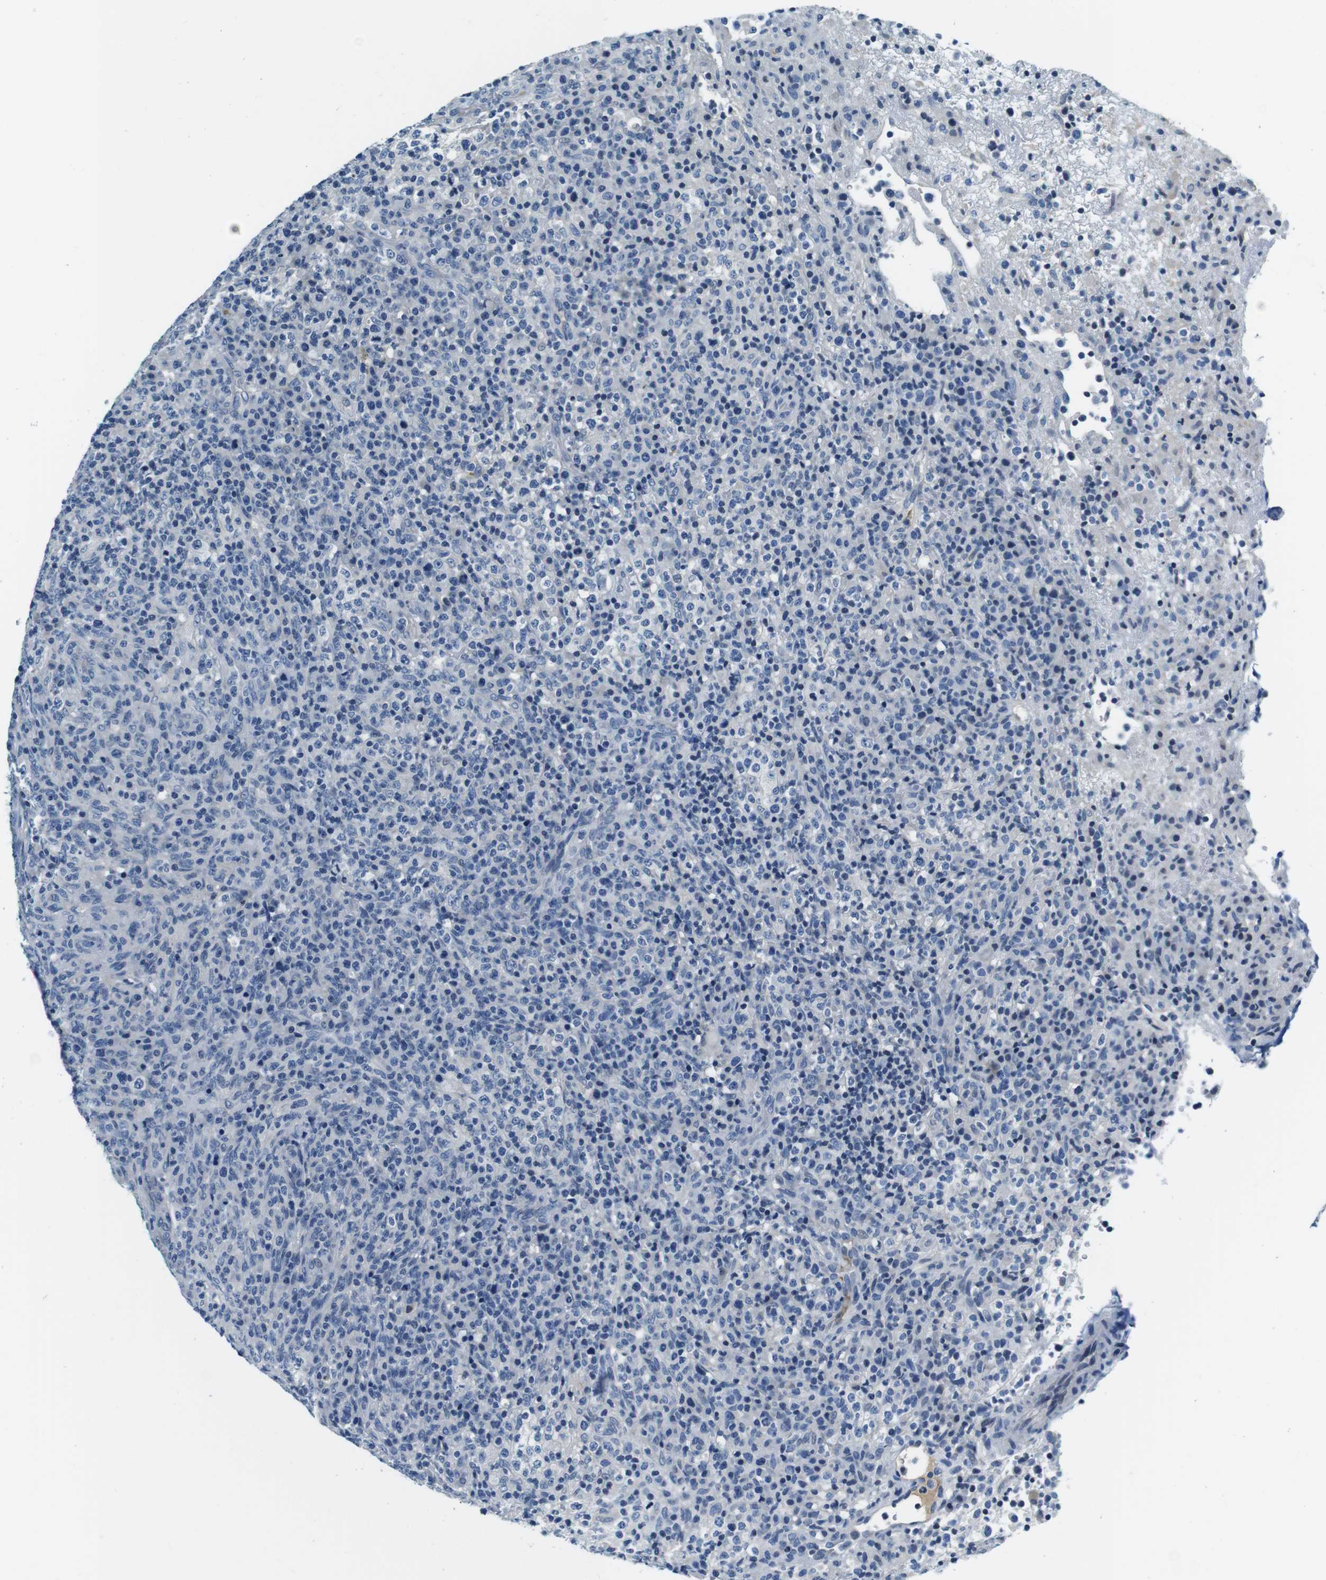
{"staining": {"intensity": "negative", "quantity": "none", "location": "none"}, "tissue": "lymphoma", "cell_type": "Tumor cells", "image_type": "cancer", "snomed": [{"axis": "morphology", "description": "Malignant lymphoma, non-Hodgkin's type, High grade"}, {"axis": "topography", "description": "Lymph node"}], "caption": "This image is of high-grade malignant lymphoma, non-Hodgkin's type stained with immunohistochemistry to label a protein in brown with the nuclei are counter-stained blue. There is no positivity in tumor cells.", "gene": "KCNJ5", "patient": {"sex": "female", "age": 76}}